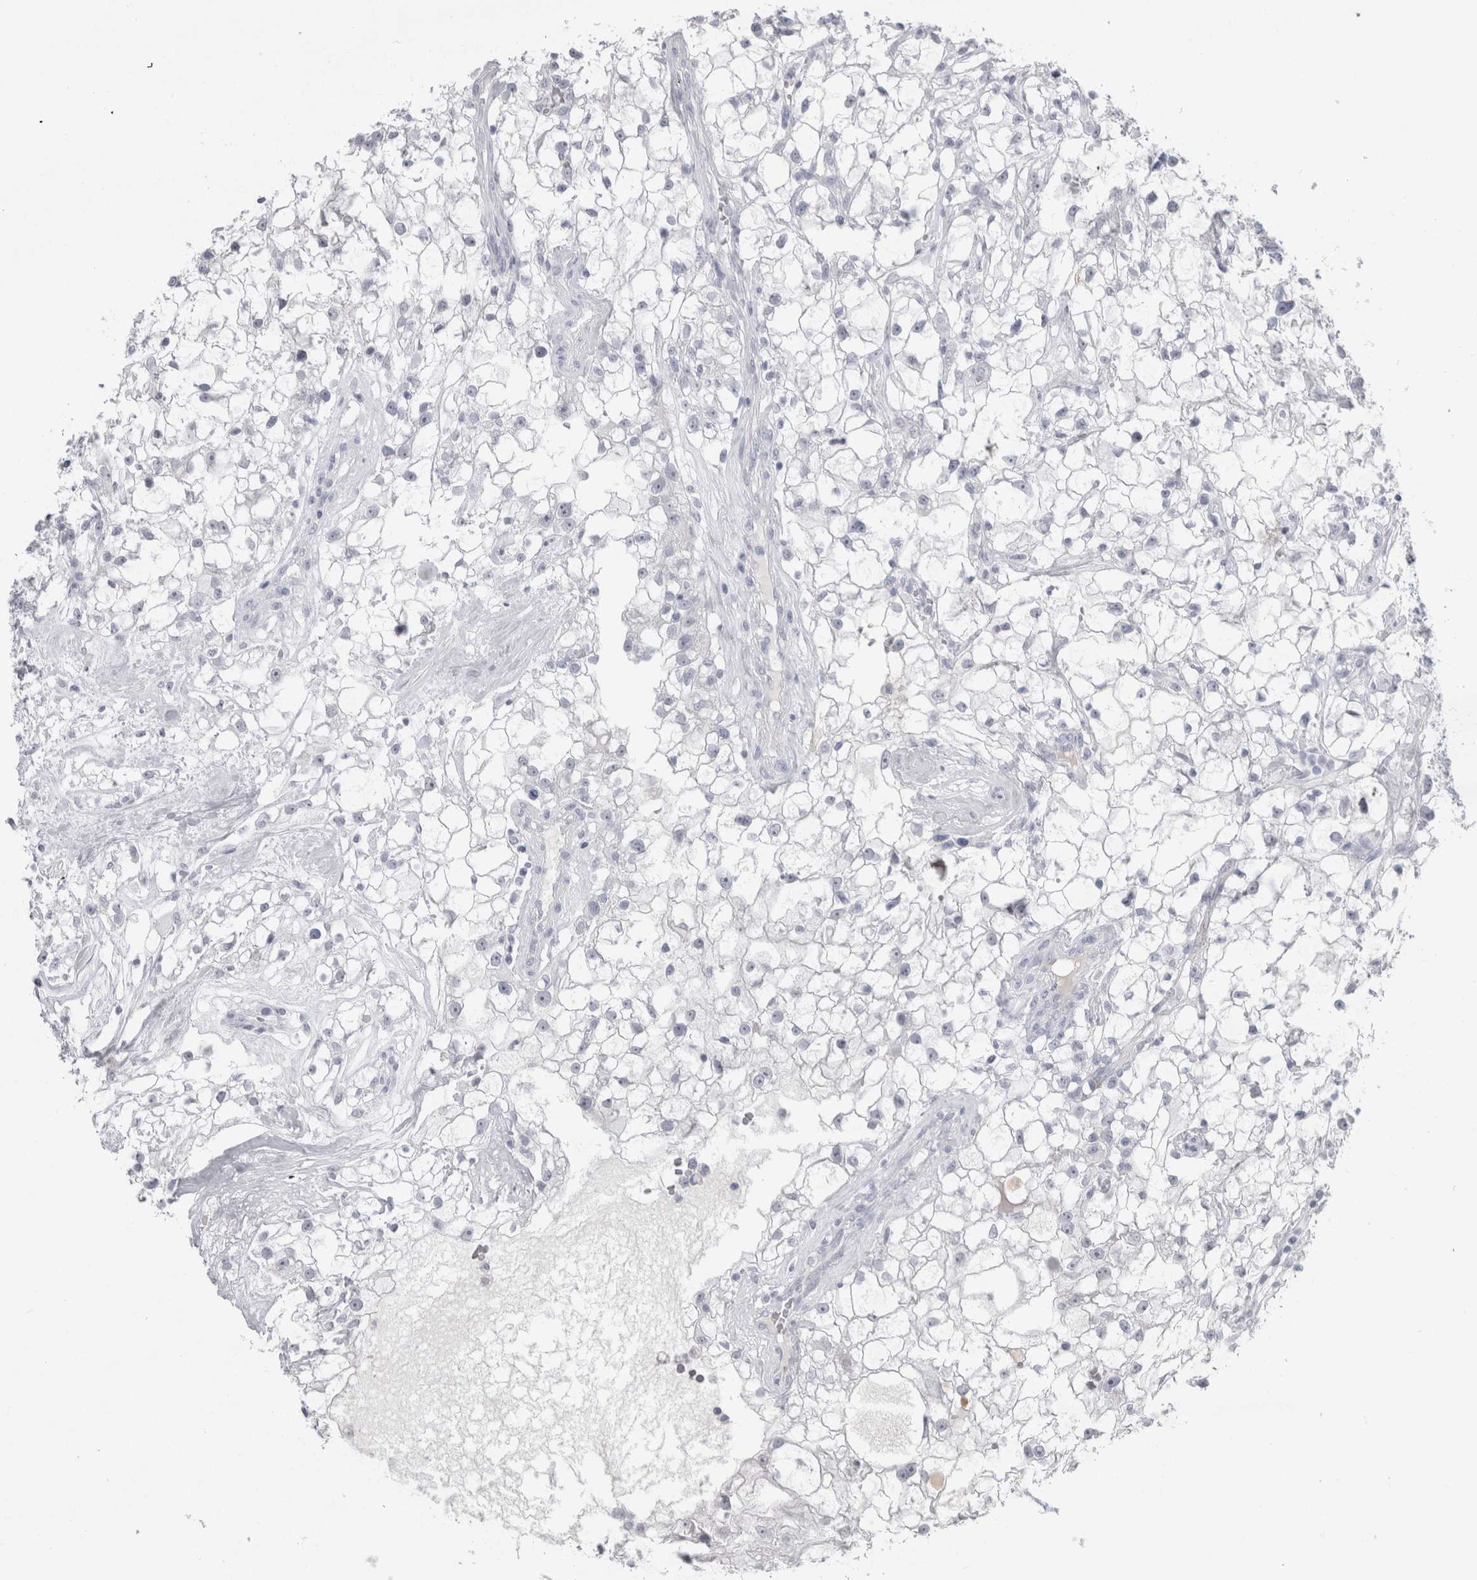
{"staining": {"intensity": "negative", "quantity": "none", "location": "none"}, "tissue": "renal cancer", "cell_type": "Tumor cells", "image_type": "cancer", "snomed": [{"axis": "morphology", "description": "Adenocarcinoma, NOS"}, {"axis": "topography", "description": "Kidney"}], "caption": "Tumor cells show no significant protein expression in renal adenocarcinoma.", "gene": "CDH17", "patient": {"sex": "female", "age": 60}}